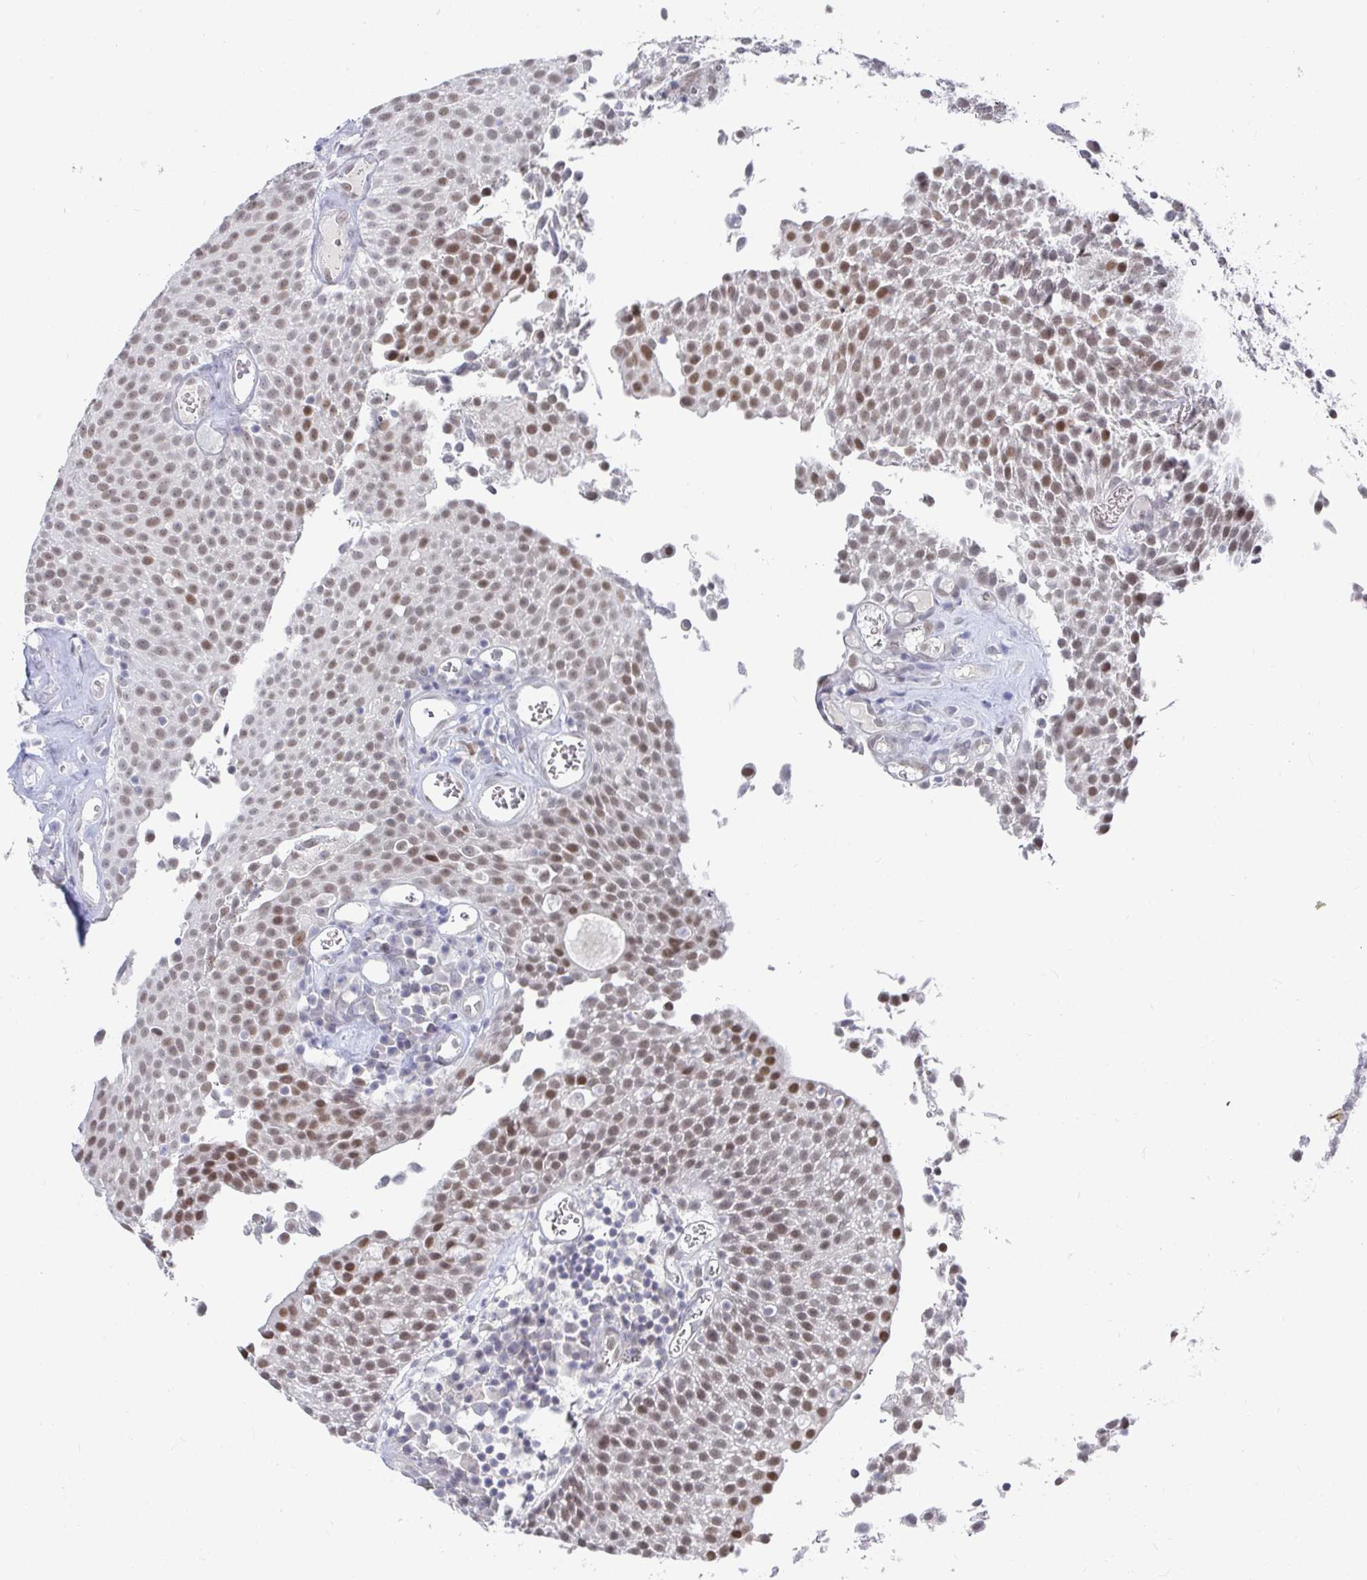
{"staining": {"intensity": "moderate", "quantity": ">75%", "location": "nuclear"}, "tissue": "urothelial cancer", "cell_type": "Tumor cells", "image_type": "cancer", "snomed": [{"axis": "morphology", "description": "Urothelial carcinoma, Low grade"}, {"axis": "topography", "description": "Urinary bladder"}], "caption": "Protein expression analysis of low-grade urothelial carcinoma demonstrates moderate nuclear staining in about >75% of tumor cells.", "gene": "RCOR1", "patient": {"sex": "female", "age": 79}}